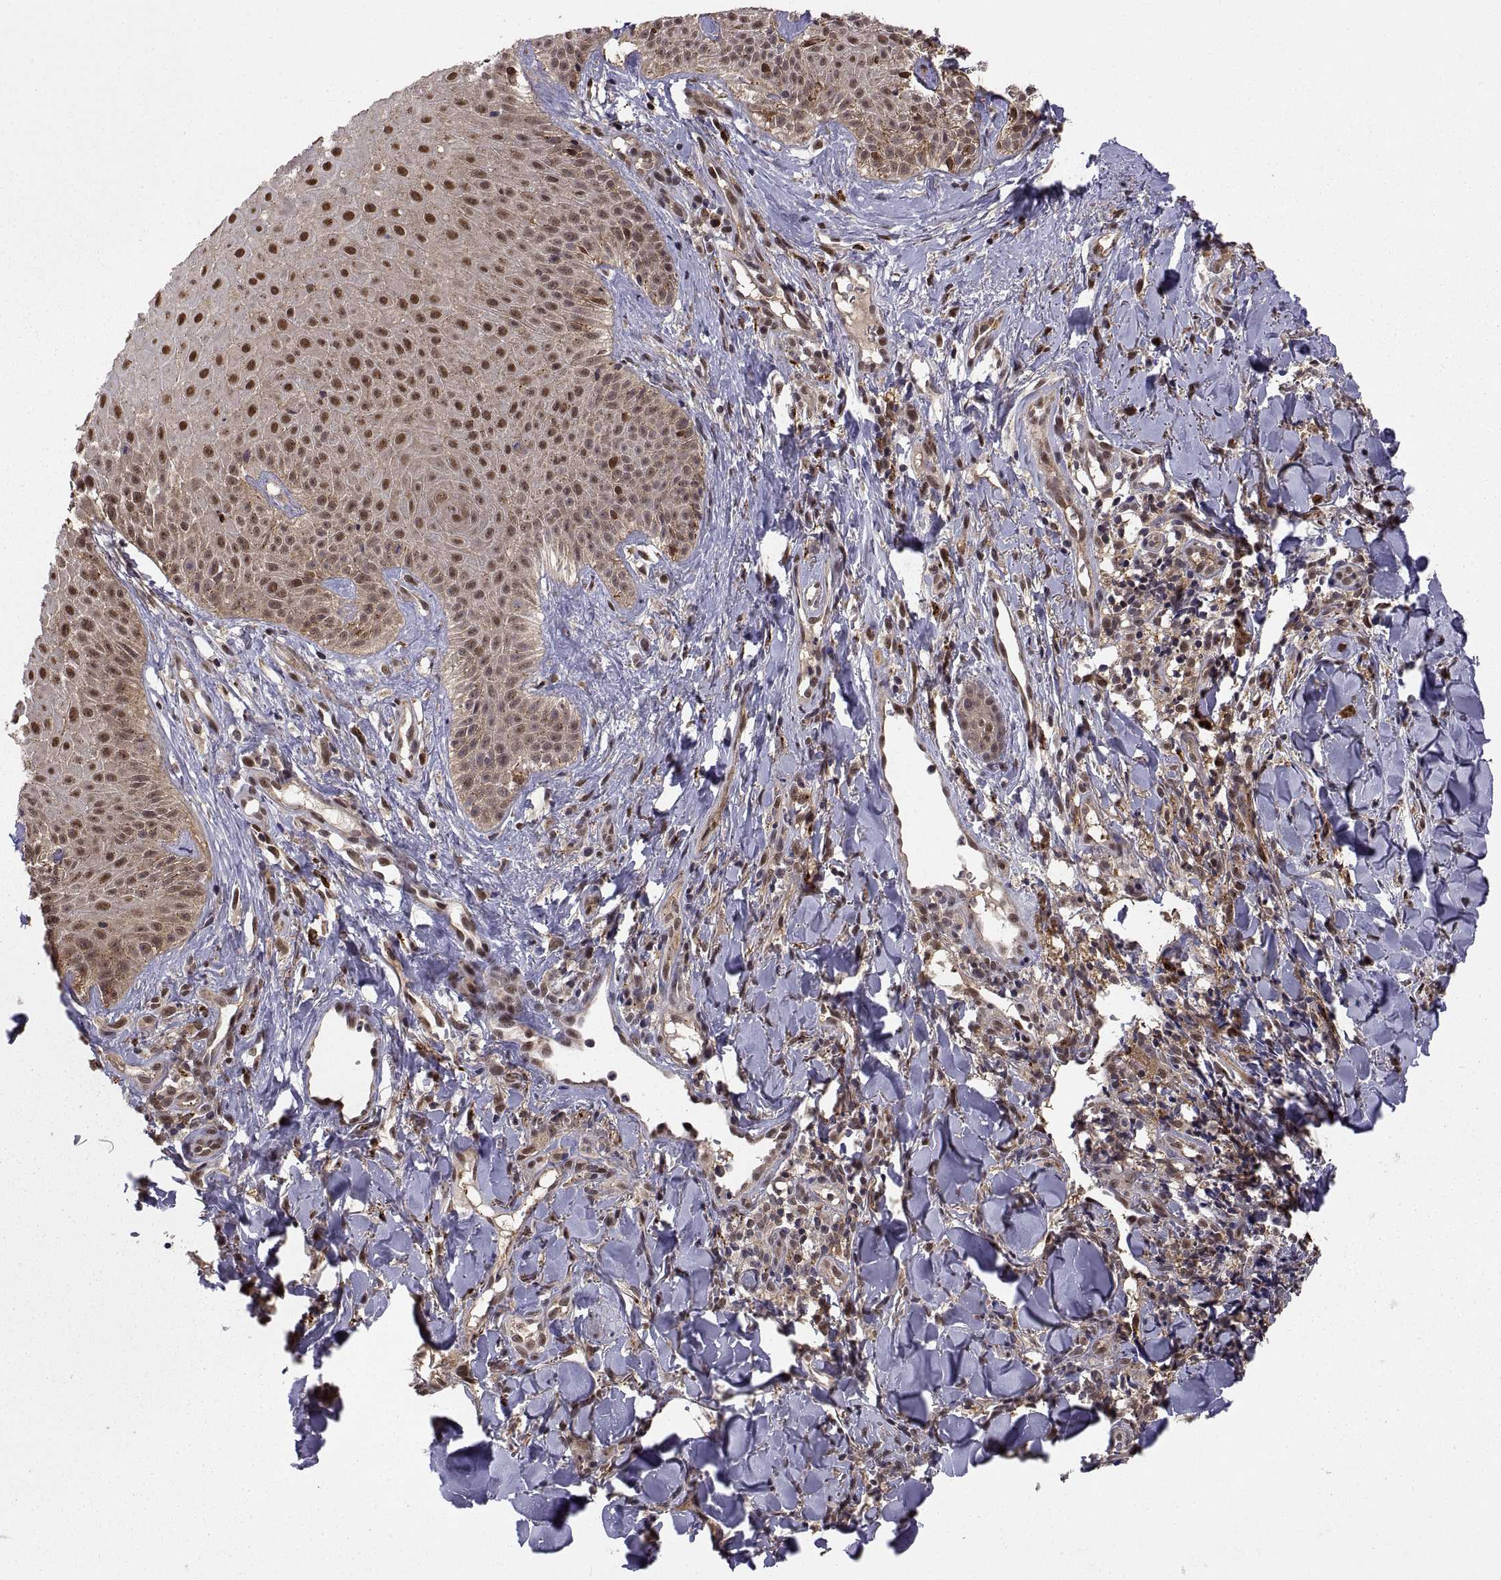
{"staining": {"intensity": "moderate", "quantity": ">75%", "location": "cytoplasmic/membranous"}, "tissue": "melanoma", "cell_type": "Tumor cells", "image_type": "cancer", "snomed": [{"axis": "morphology", "description": "Malignant melanoma, NOS"}, {"axis": "topography", "description": "Skin"}], "caption": "This is a histology image of immunohistochemistry (IHC) staining of malignant melanoma, which shows moderate positivity in the cytoplasmic/membranous of tumor cells.", "gene": "PSMC2", "patient": {"sex": "male", "age": 67}}